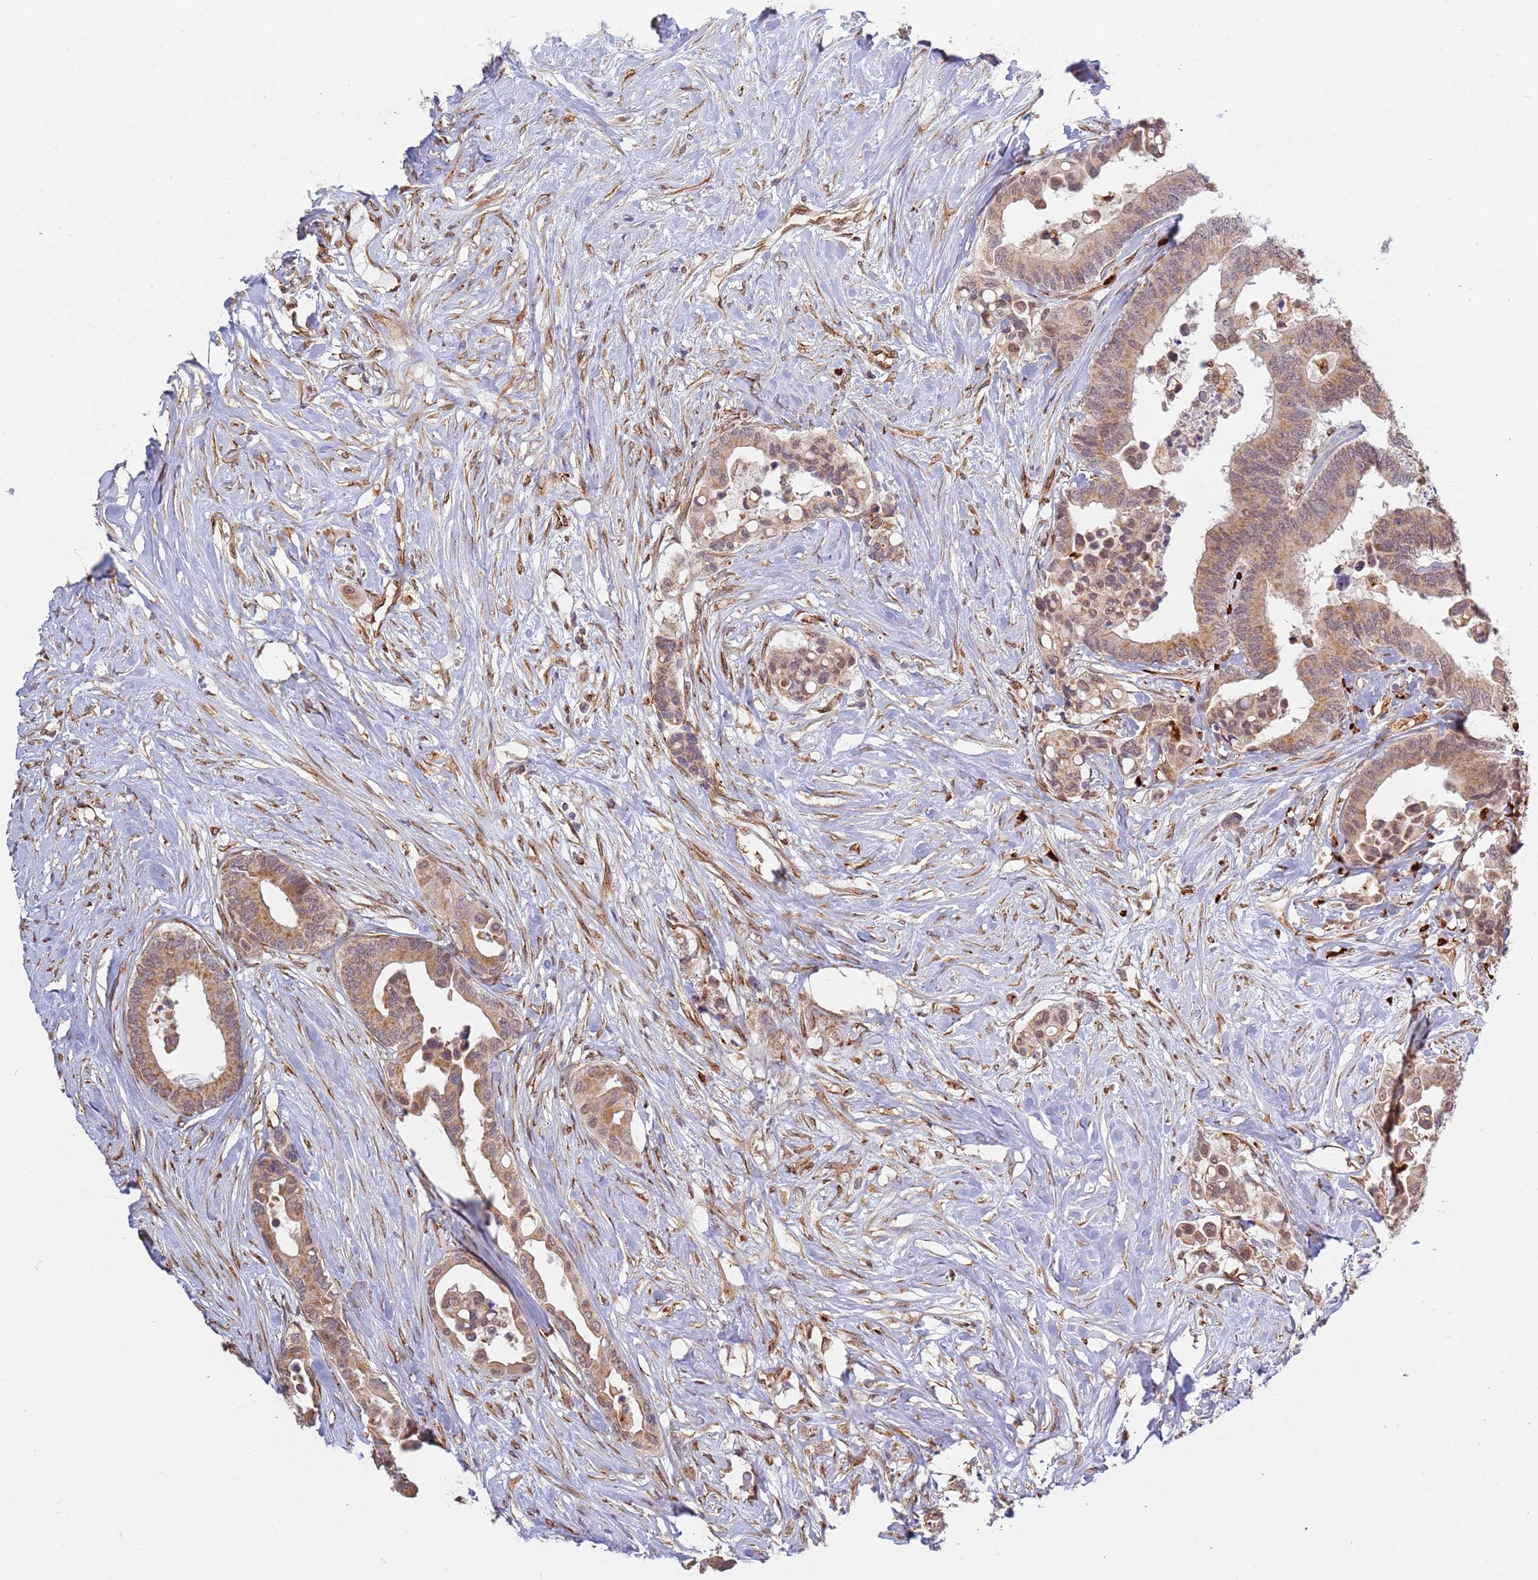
{"staining": {"intensity": "moderate", "quantity": ">75%", "location": "cytoplasmic/membranous,nuclear"}, "tissue": "colorectal cancer", "cell_type": "Tumor cells", "image_type": "cancer", "snomed": [{"axis": "morphology", "description": "Normal tissue, NOS"}, {"axis": "morphology", "description": "Adenocarcinoma, NOS"}, {"axis": "topography", "description": "Colon"}], "caption": "Immunohistochemistry (IHC) of colorectal adenocarcinoma displays medium levels of moderate cytoplasmic/membranous and nuclear expression in approximately >75% of tumor cells.", "gene": "CEP170", "patient": {"sex": "male", "age": 82}}